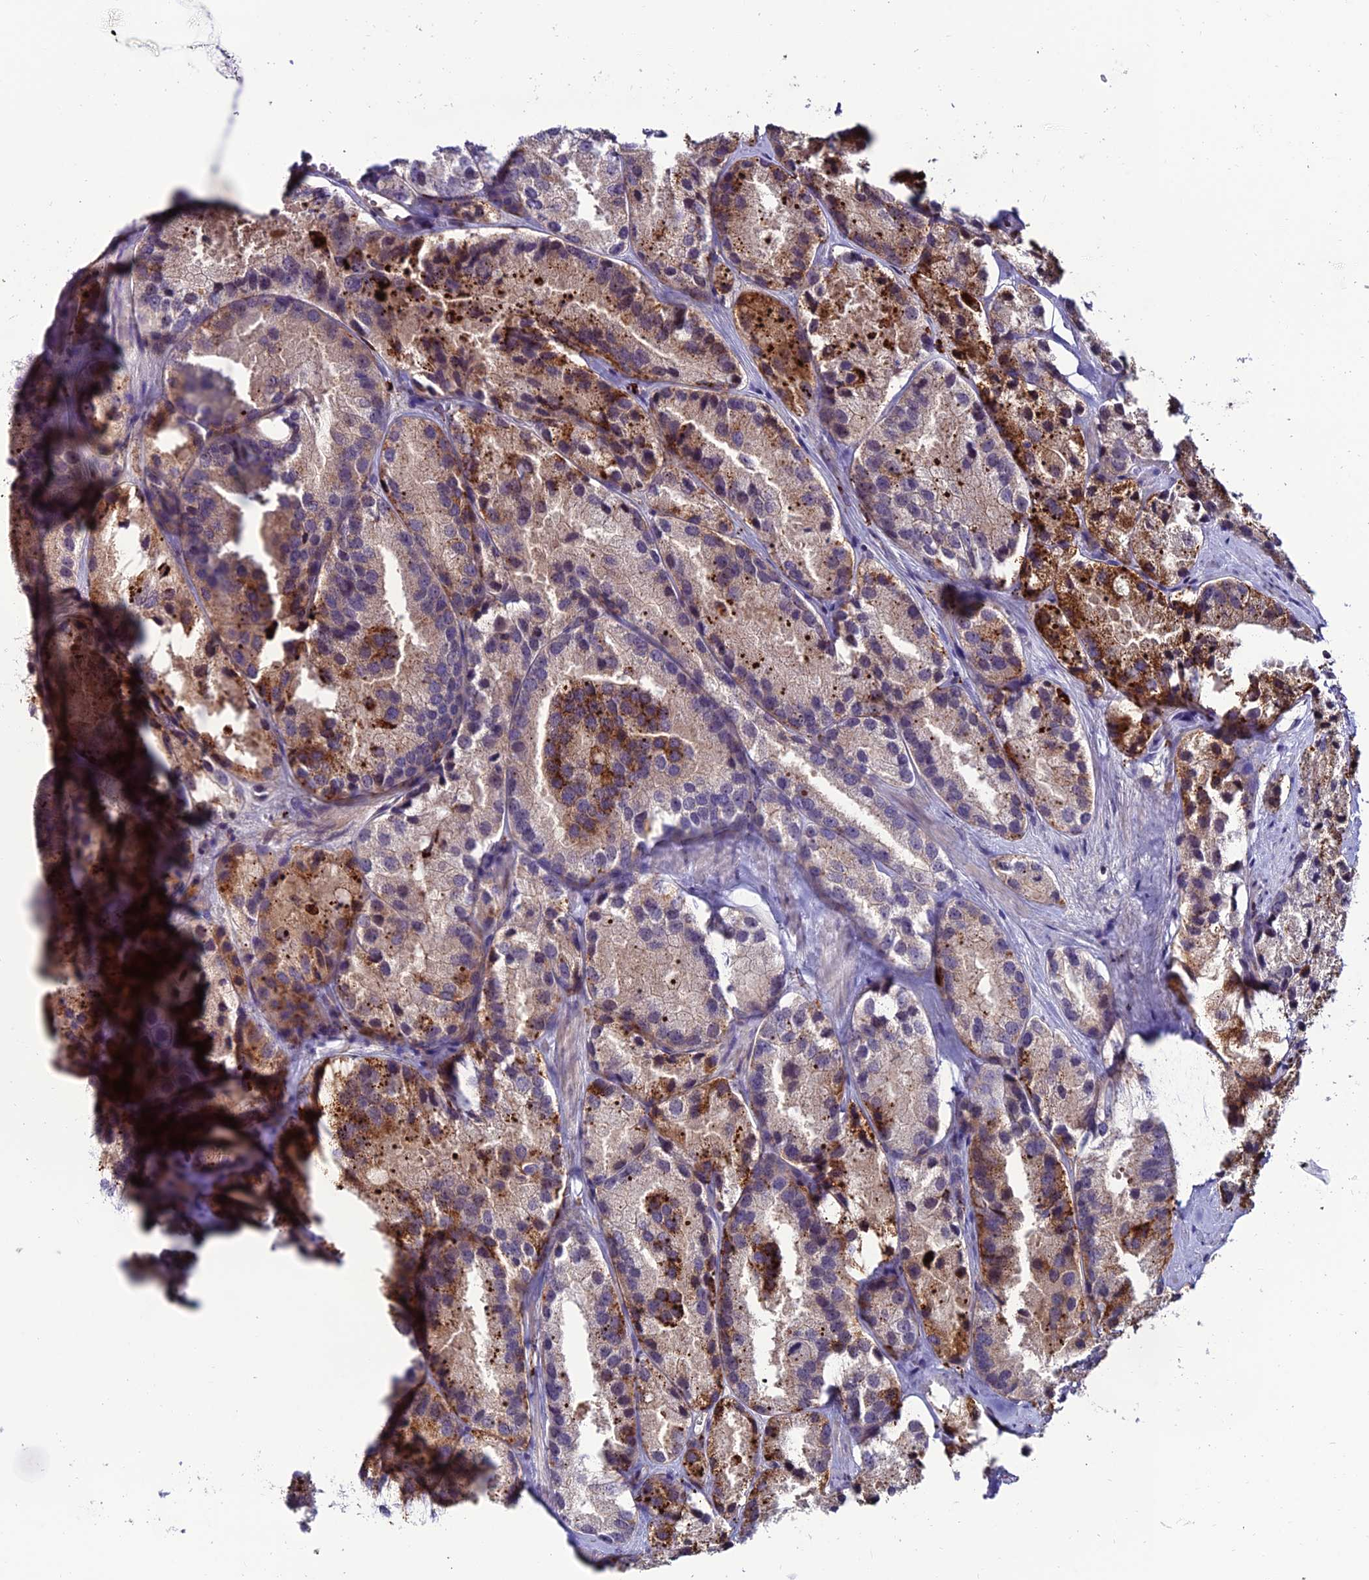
{"staining": {"intensity": "moderate", "quantity": "<25%", "location": "cytoplasmic/membranous"}, "tissue": "prostate cancer", "cell_type": "Tumor cells", "image_type": "cancer", "snomed": [{"axis": "morphology", "description": "Adenocarcinoma, High grade"}, {"axis": "topography", "description": "Prostate"}], "caption": "A brown stain shows moderate cytoplasmic/membranous positivity of a protein in prostate high-grade adenocarcinoma tumor cells.", "gene": "ARHGEF18", "patient": {"sex": "male", "age": 66}}